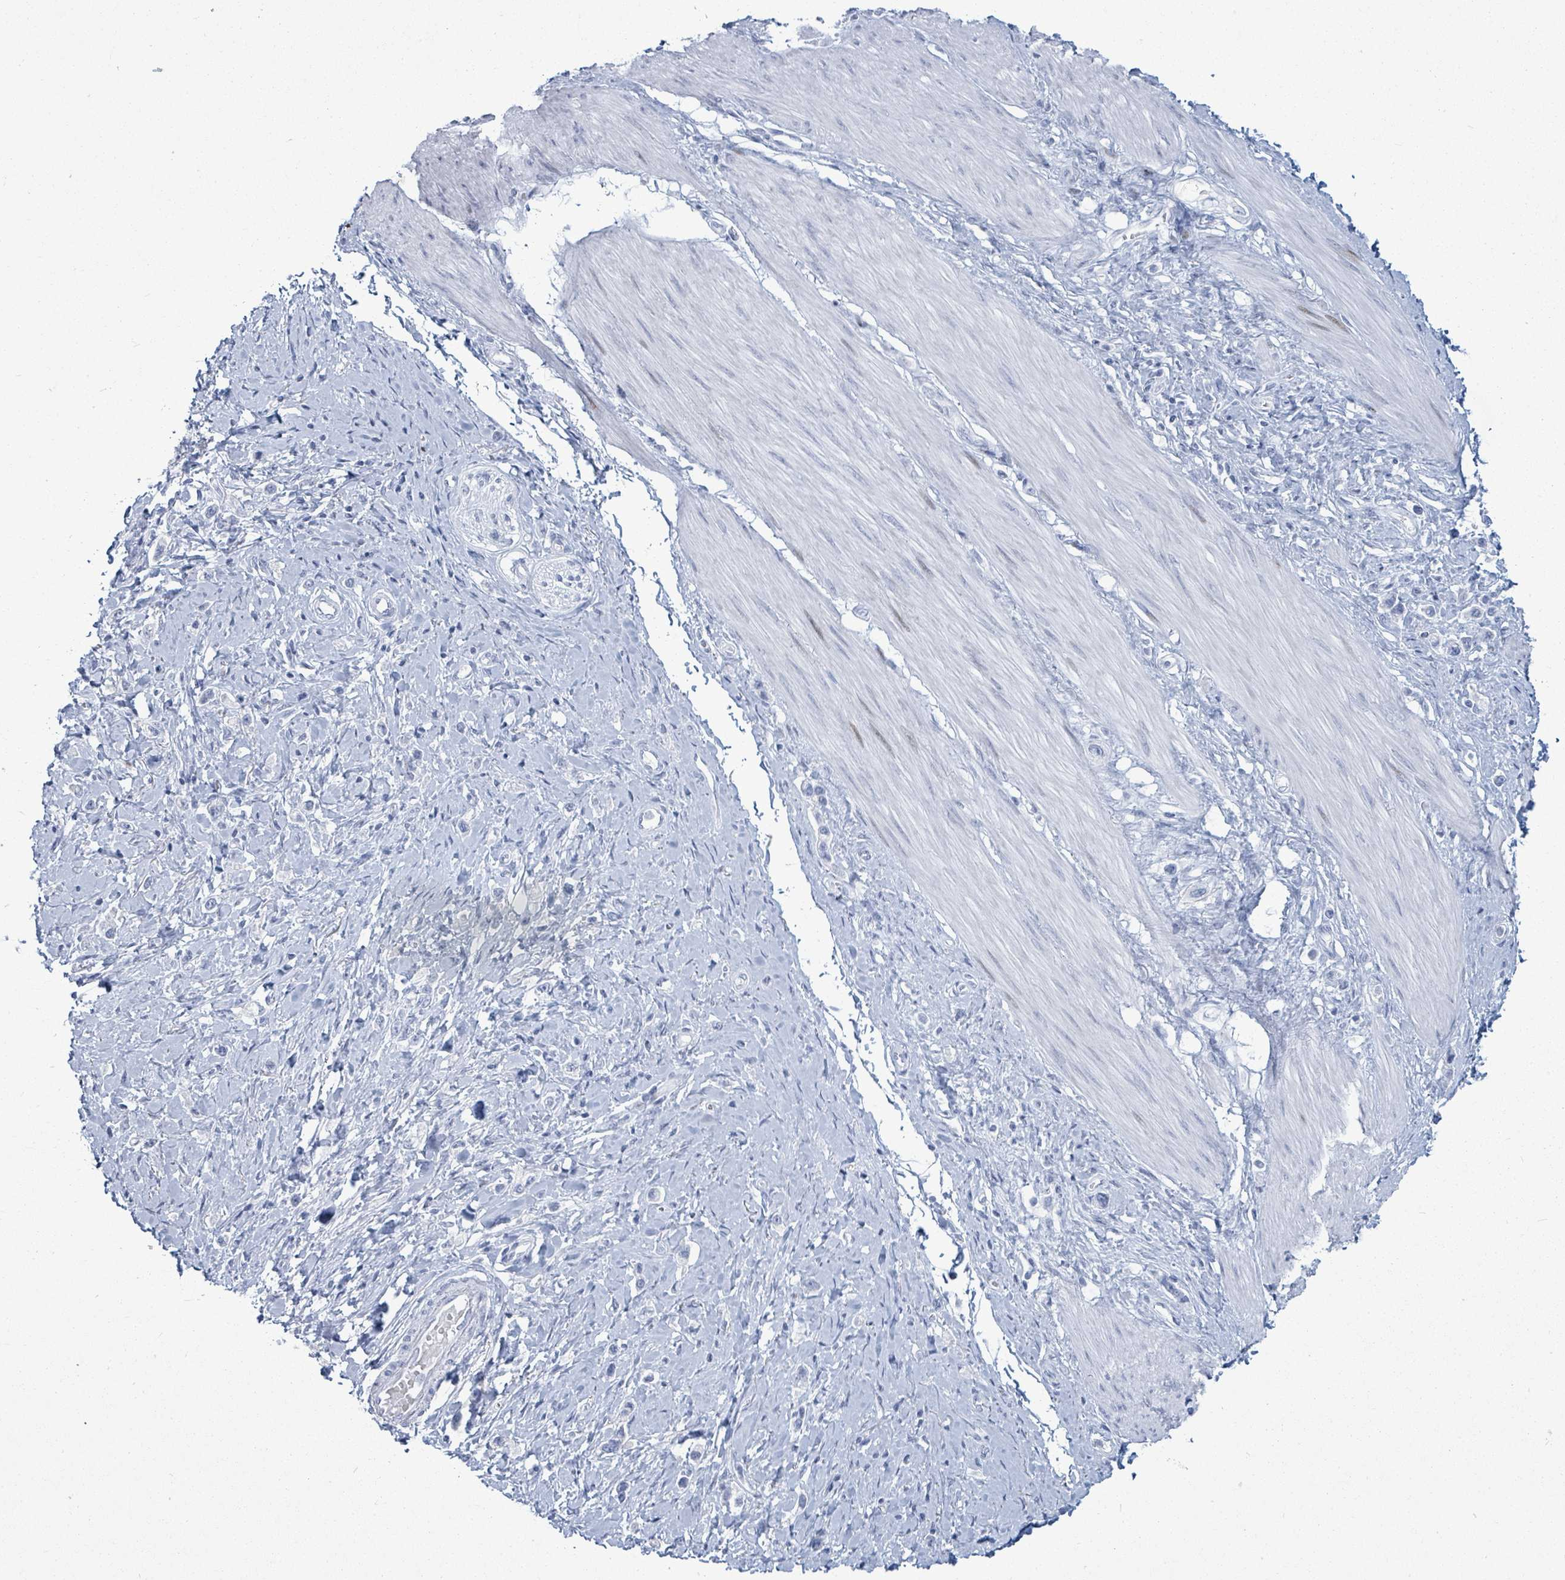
{"staining": {"intensity": "negative", "quantity": "none", "location": "none"}, "tissue": "stomach cancer", "cell_type": "Tumor cells", "image_type": "cancer", "snomed": [{"axis": "morphology", "description": "Adenocarcinoma, NOS"}, {"axis": "topography", "description": "Stomach"}], "caption": "There is no significant expression in tumor cells of stomach adenocarcinoma.", "gene": "MALL", "patient": {"sex": "female", "age": 65}}